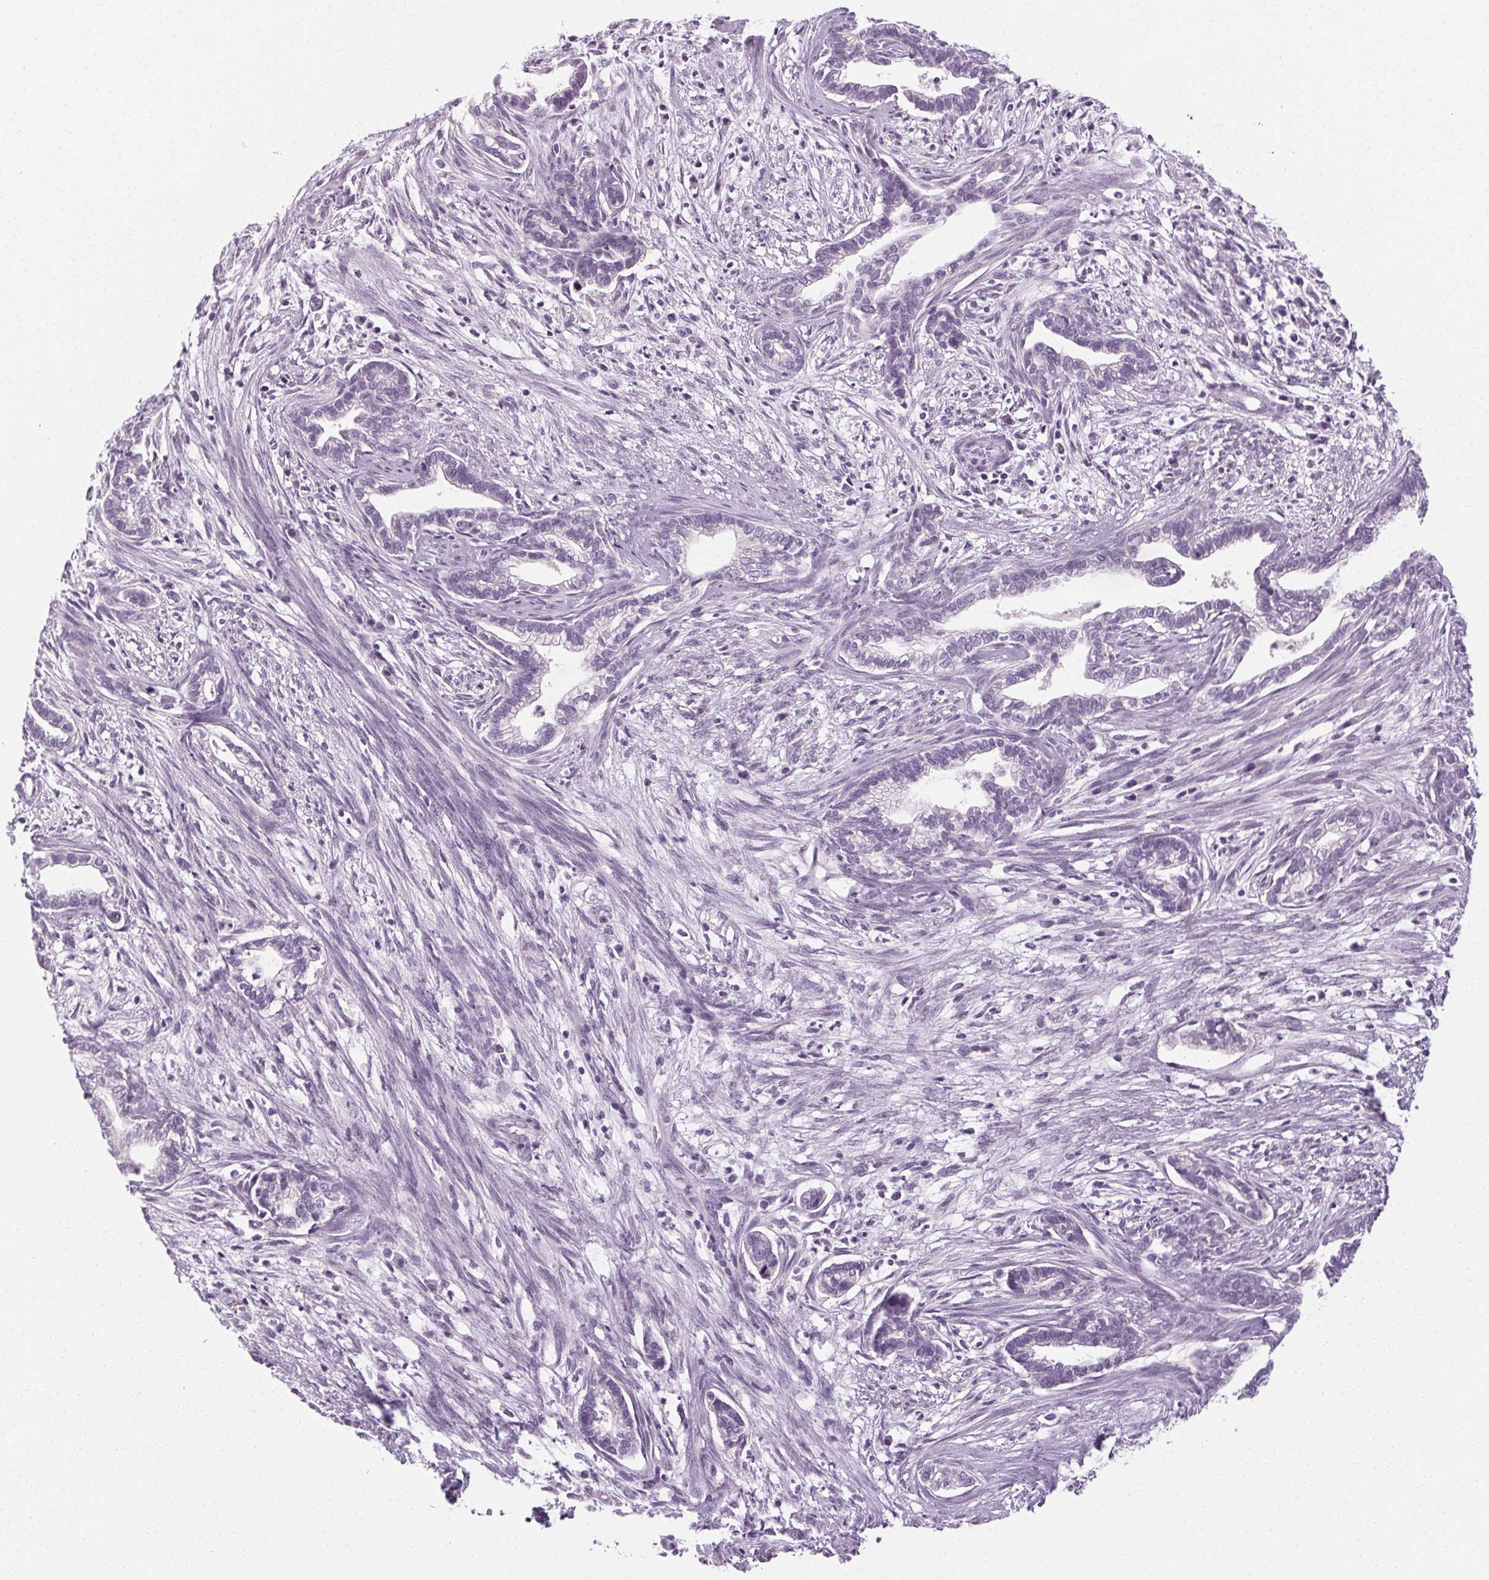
{"staining": {"intensity": "negative", "quantity": "none", "location": "none"}, "tissue": "cervical cancer", "cell_type": "Tumor cells", "image_type": "cancer", "snomed": [{"axis": "morphology", "description": "Adenocarcinoma, NOS"}, {"axis": "topography", "description": "Cervix"}], "caption": "DAB immunohistochemical staining of cervical adenocarcinoma demonstrates no significant positivity in tumor cells.", "gene": "POMC", "patient": {"sex": "female", "age": 62}}